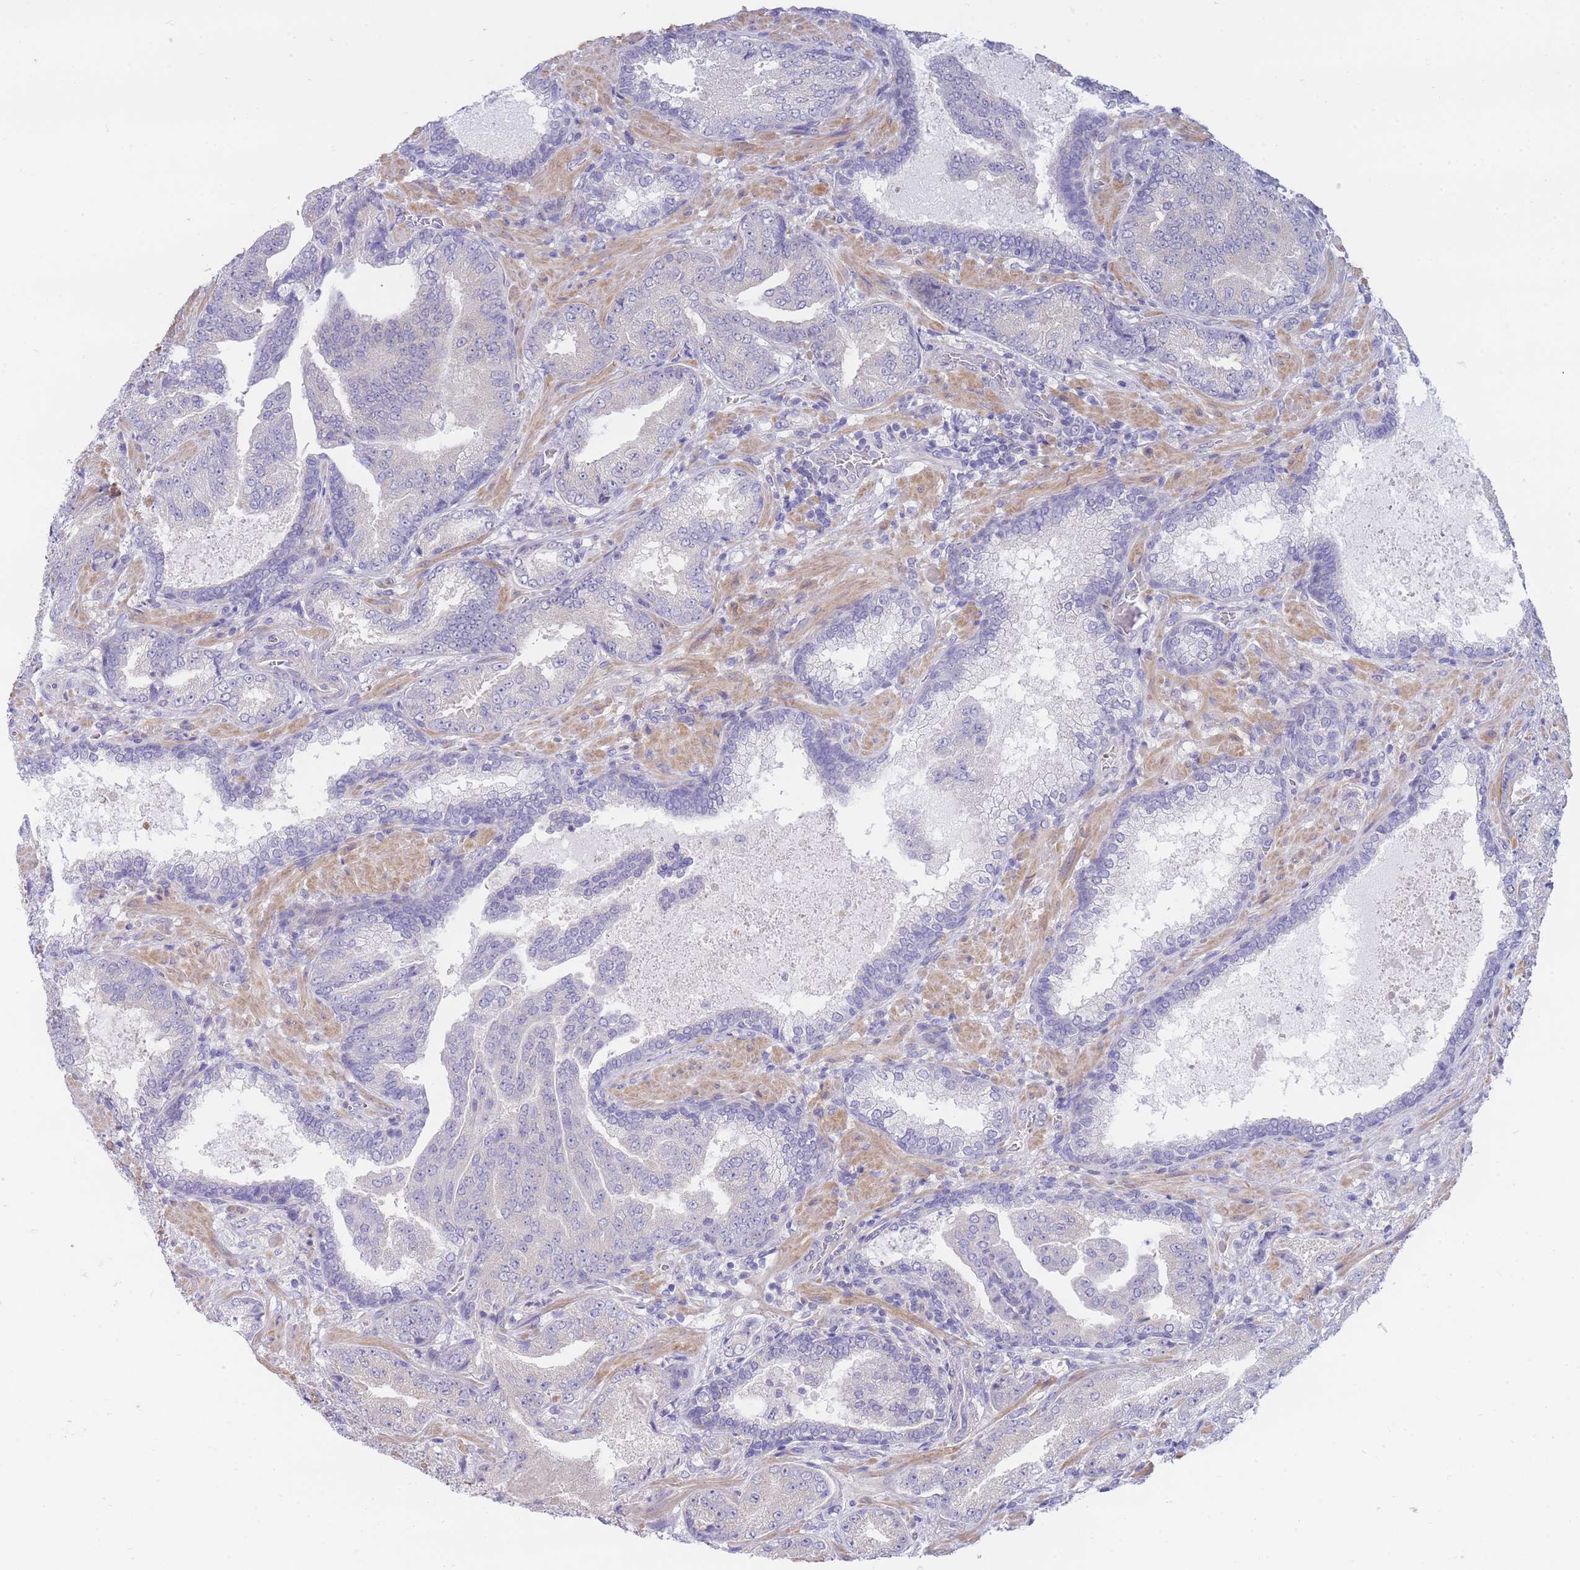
{"staining": {"intensity": "negative", "quantity": "none", "location": "none"}, "tissue": "prostate cancer", "cell_type": "Tumor cells", "image_type": "cancer", "snomed": [{"axis": "morphology", "description": "Adenocarcinoma, High grade"}, {"axis": "topography", "description": "Prostate"}], "caption": "Immunohistochemistry (IHC) of human prostate cancer (adenocarcinoma (high-grade)) exhibits no staining in tumor cells.", "gene": "SUGT1", "patient": {"sex": "male", "age": 68}}